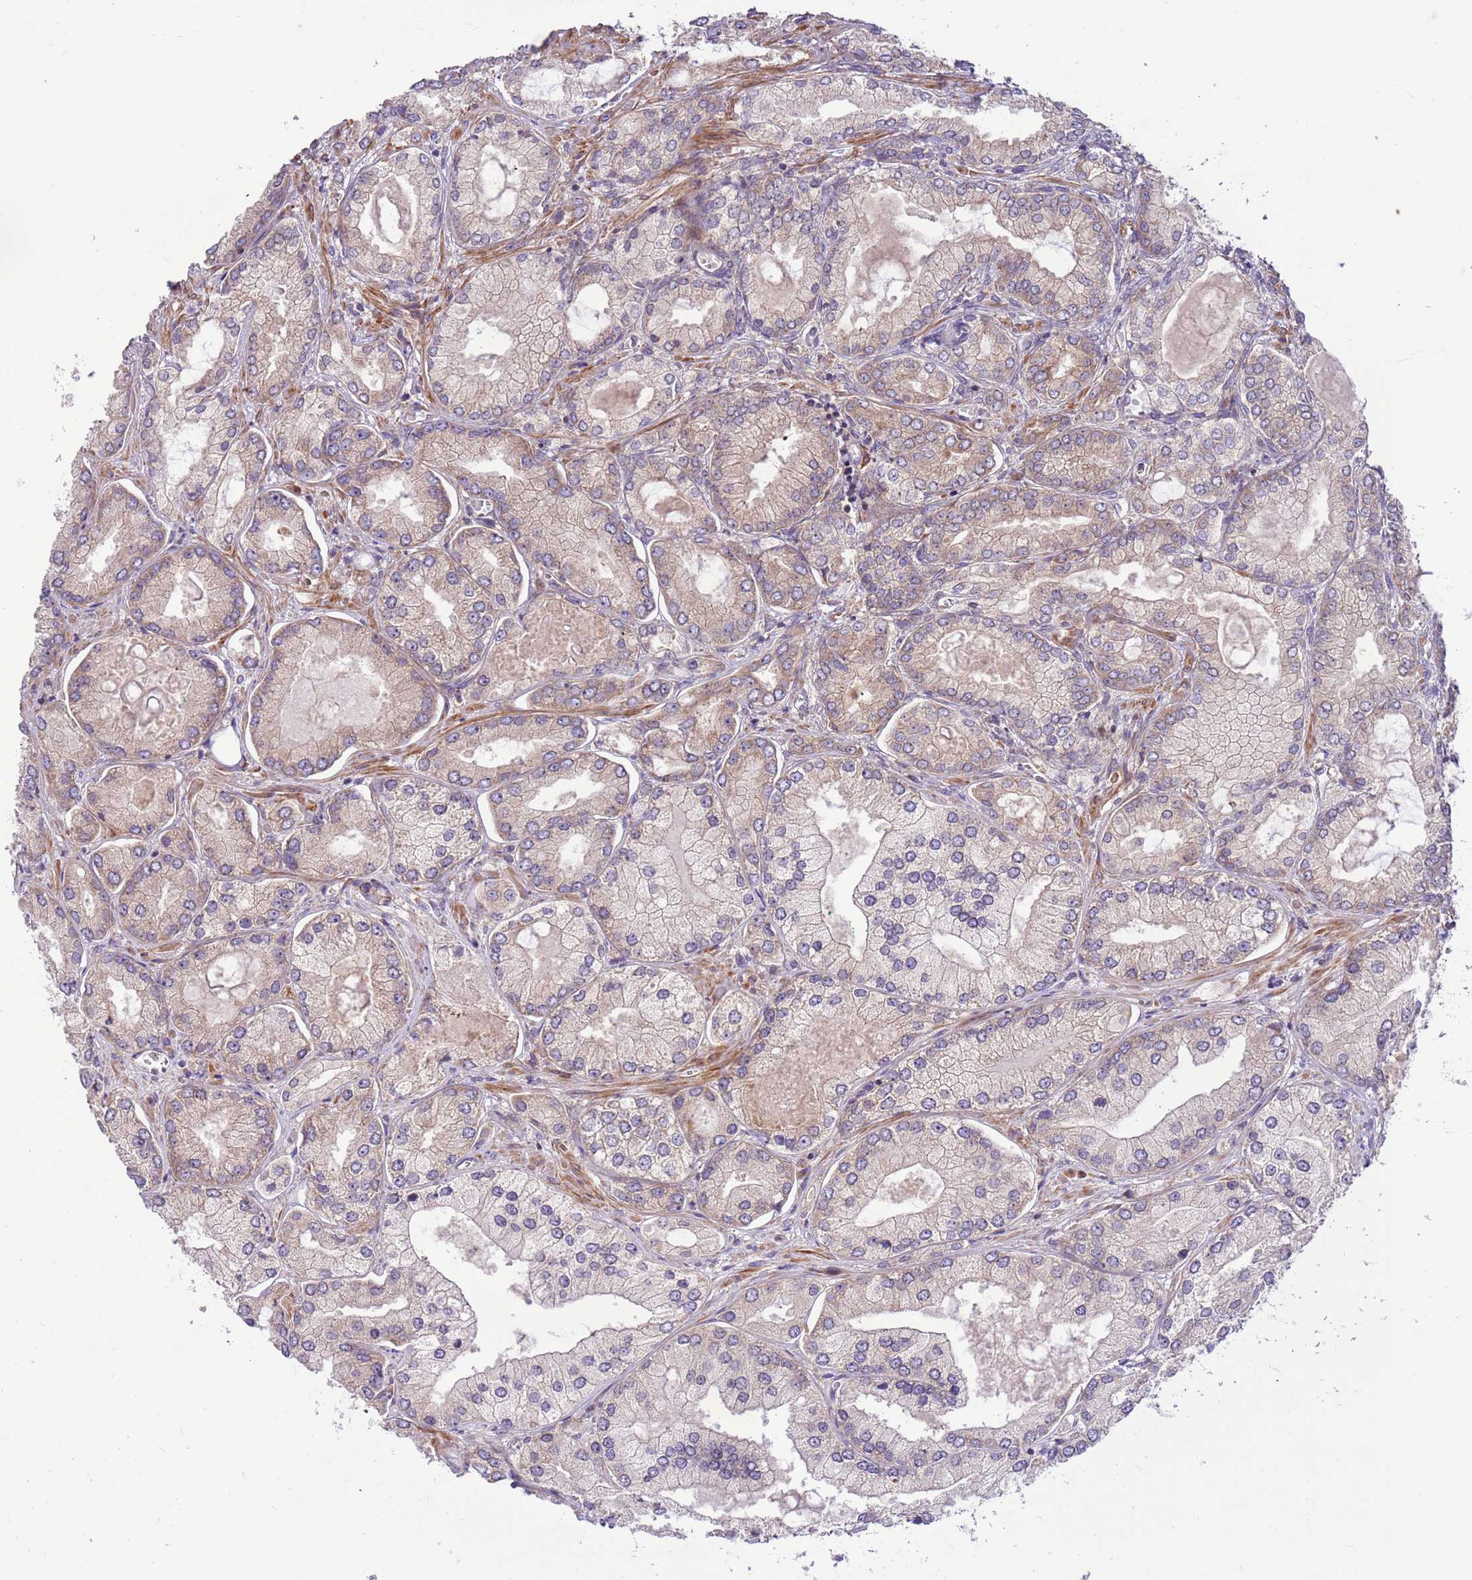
{"staining": {"intensity": "weak", "quantity": "25%-75%", "location": "cytoplasmic/membranous"}, "tissue": "prostate cancer", "cell_type": "Tumor cells", "image_type": "cancer", "snomed": [{"axis": "morphology", "description": "Adenocarcinoma, High grade"}, {"axis": "topography", "description": "Prostate"}], "caption": "Tumor cells display low levels of weak cytoplasmic/membranous staining in about 25%-75% of cells in adenocarcinoma (high-grade) (prostate).", "gene": "DDX19B", "patient": {"sex": "male", "age": 68}}